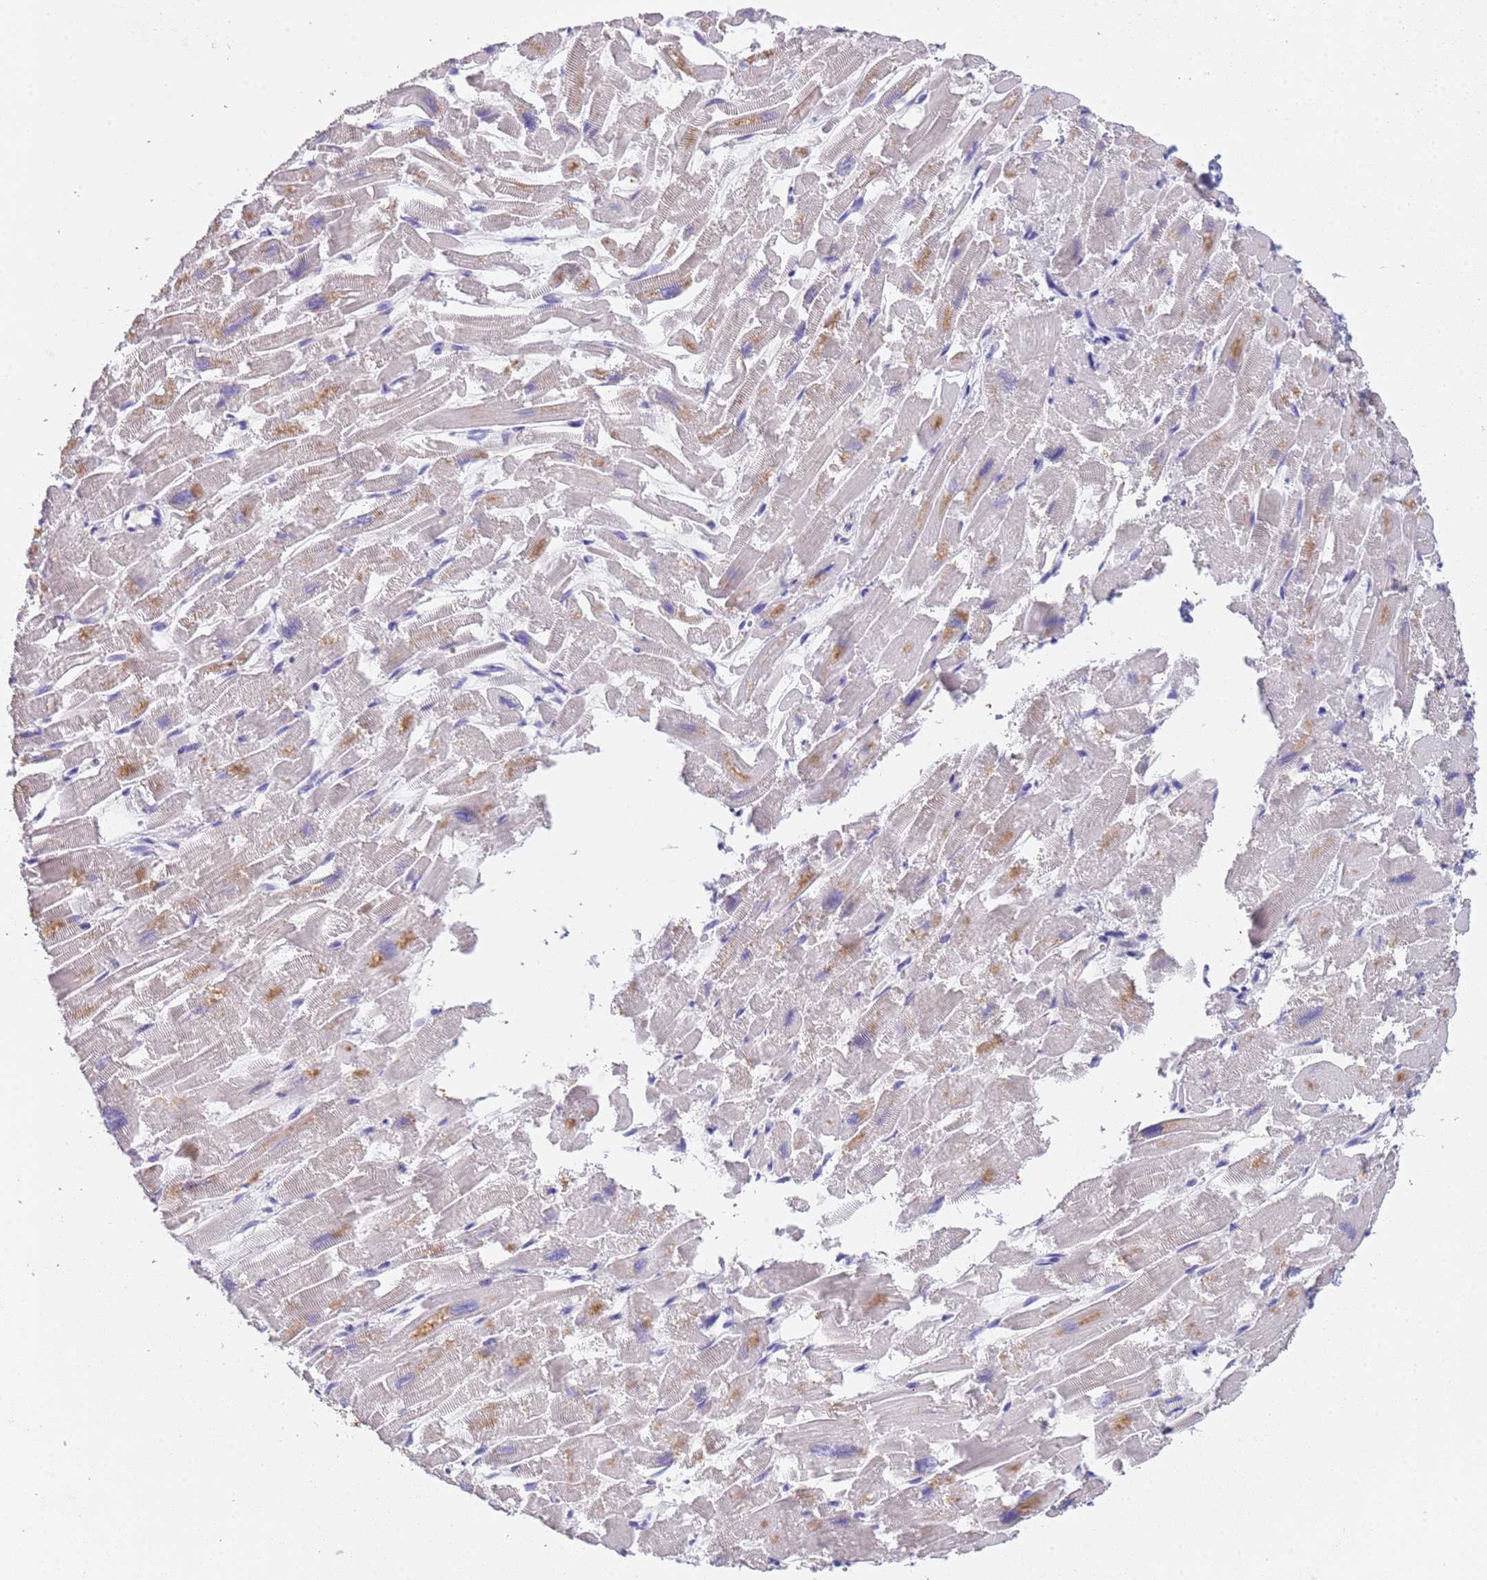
{"staining": {"intensity": "moderate", "quantity": "25%-75%", "location": "cytoplasmic/membranous"}, "tissue": "heart muscle", "cell_type": "Cardiomyocytes", "image_type": "normal", "snomed": [{"axis": "morphology", "description": "Normal tissue, NOS"}, {"axis": "topography", "description": "Heart"}], "caption": "Protein staining by IHC shows moderate cytoplasmic/membranous staining in approximately 25%-75% of cardiomyocytes in unremarkable heart muscle.", "gene": "SLC24A3", "patient": {"sex": "male", "age": 54}}